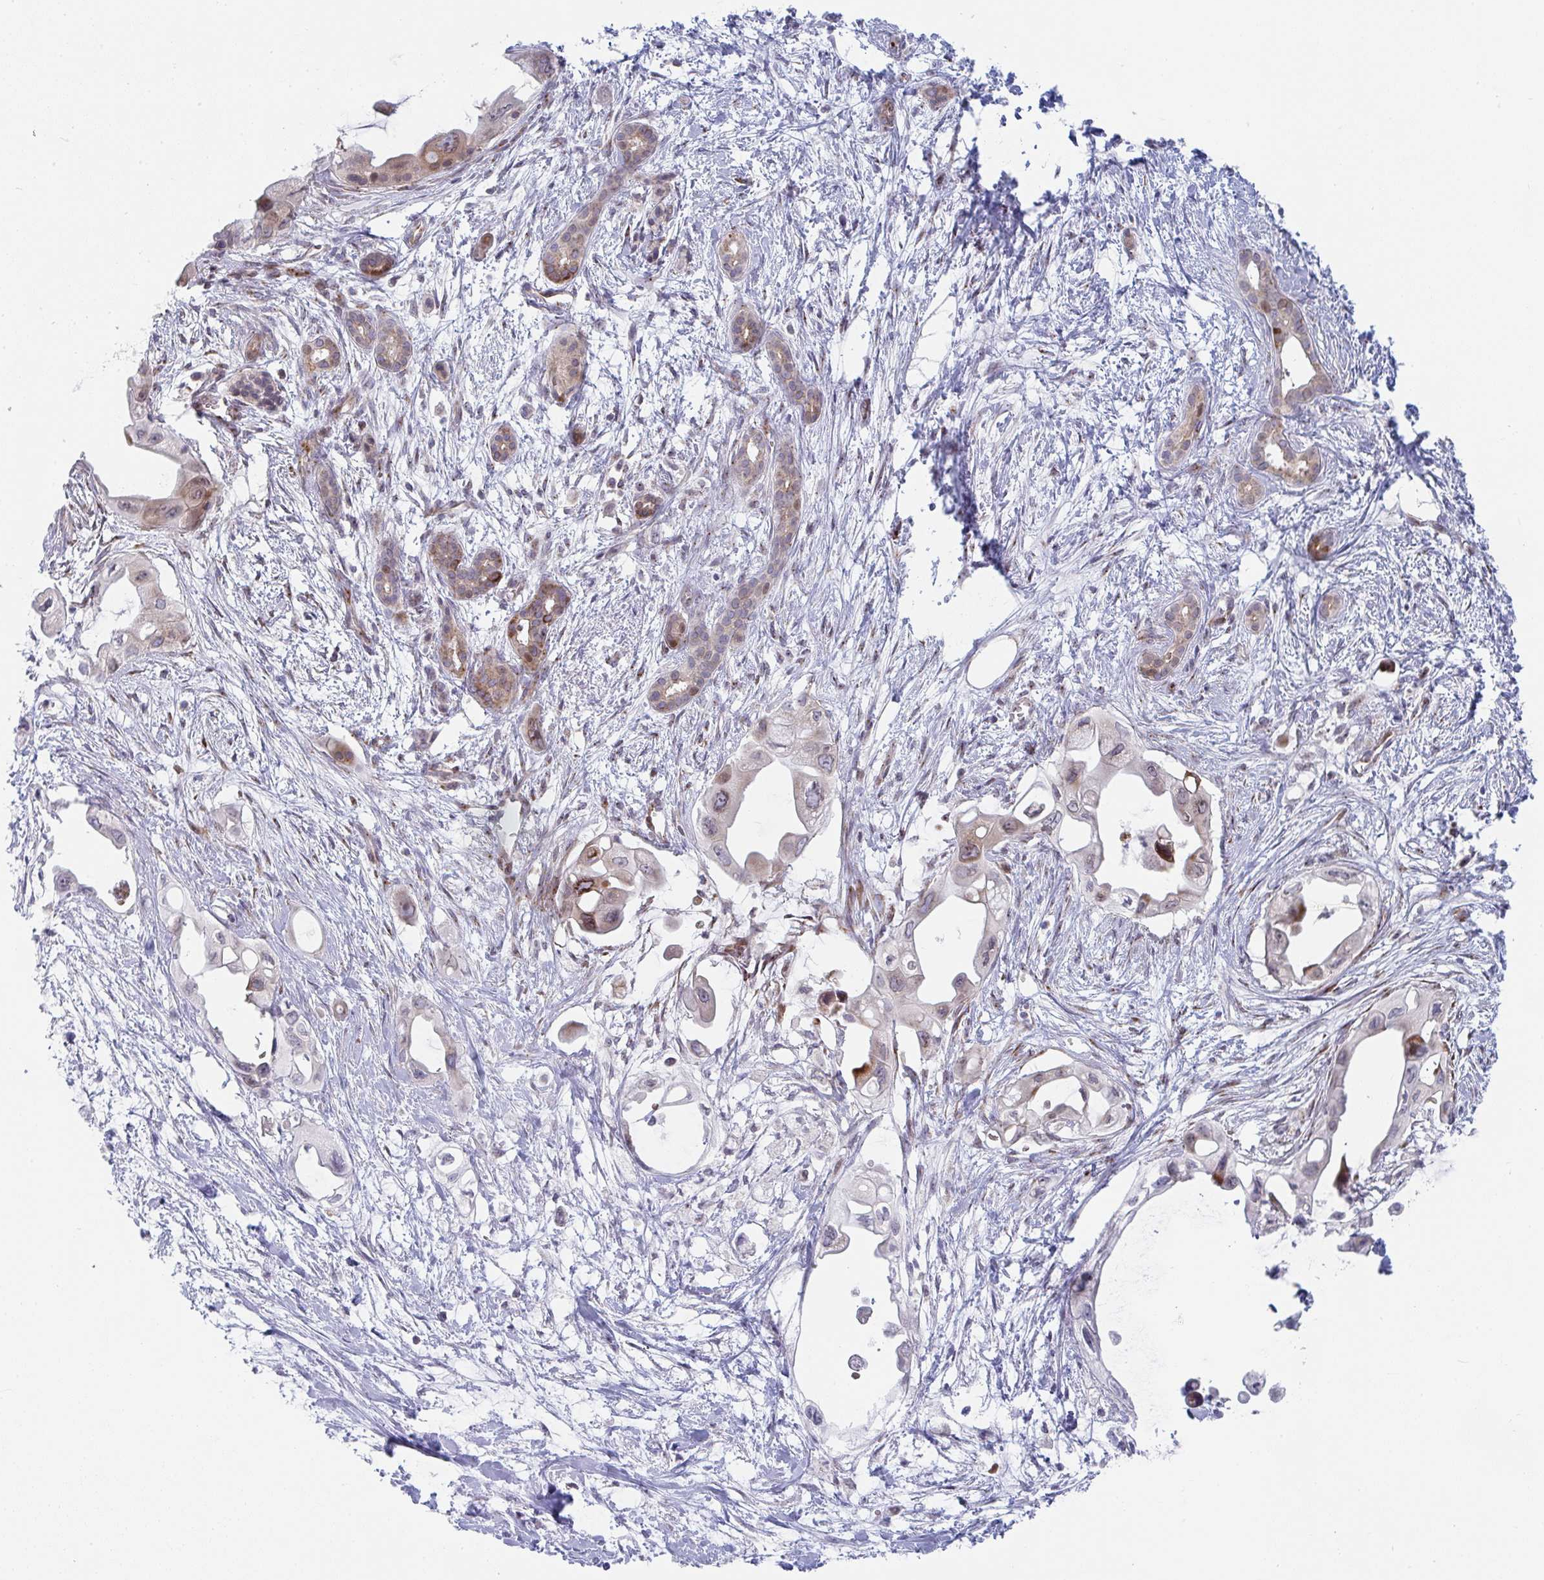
{"staining": {"intensity": "weak", "quantity": "25%-75%", "location": "cytoplasmic/membranous"}, "tissue": "pancreatic cancer", "cell_type": "Tumor cells", "image_type": "cancer", "snomed": [{"axis": "morphology", "description": "Adenocarcinoma, NOS"}, {"axis": "topography", "description": "Pancreas"}], "caption": "A brown stain shows weak cytoplasmic/membranous staining of a protein in adenocarcinoma (pancreatic) tumor cells.", "gene": "PRKCH", "patient": {"sex": "male", "age": 61}}